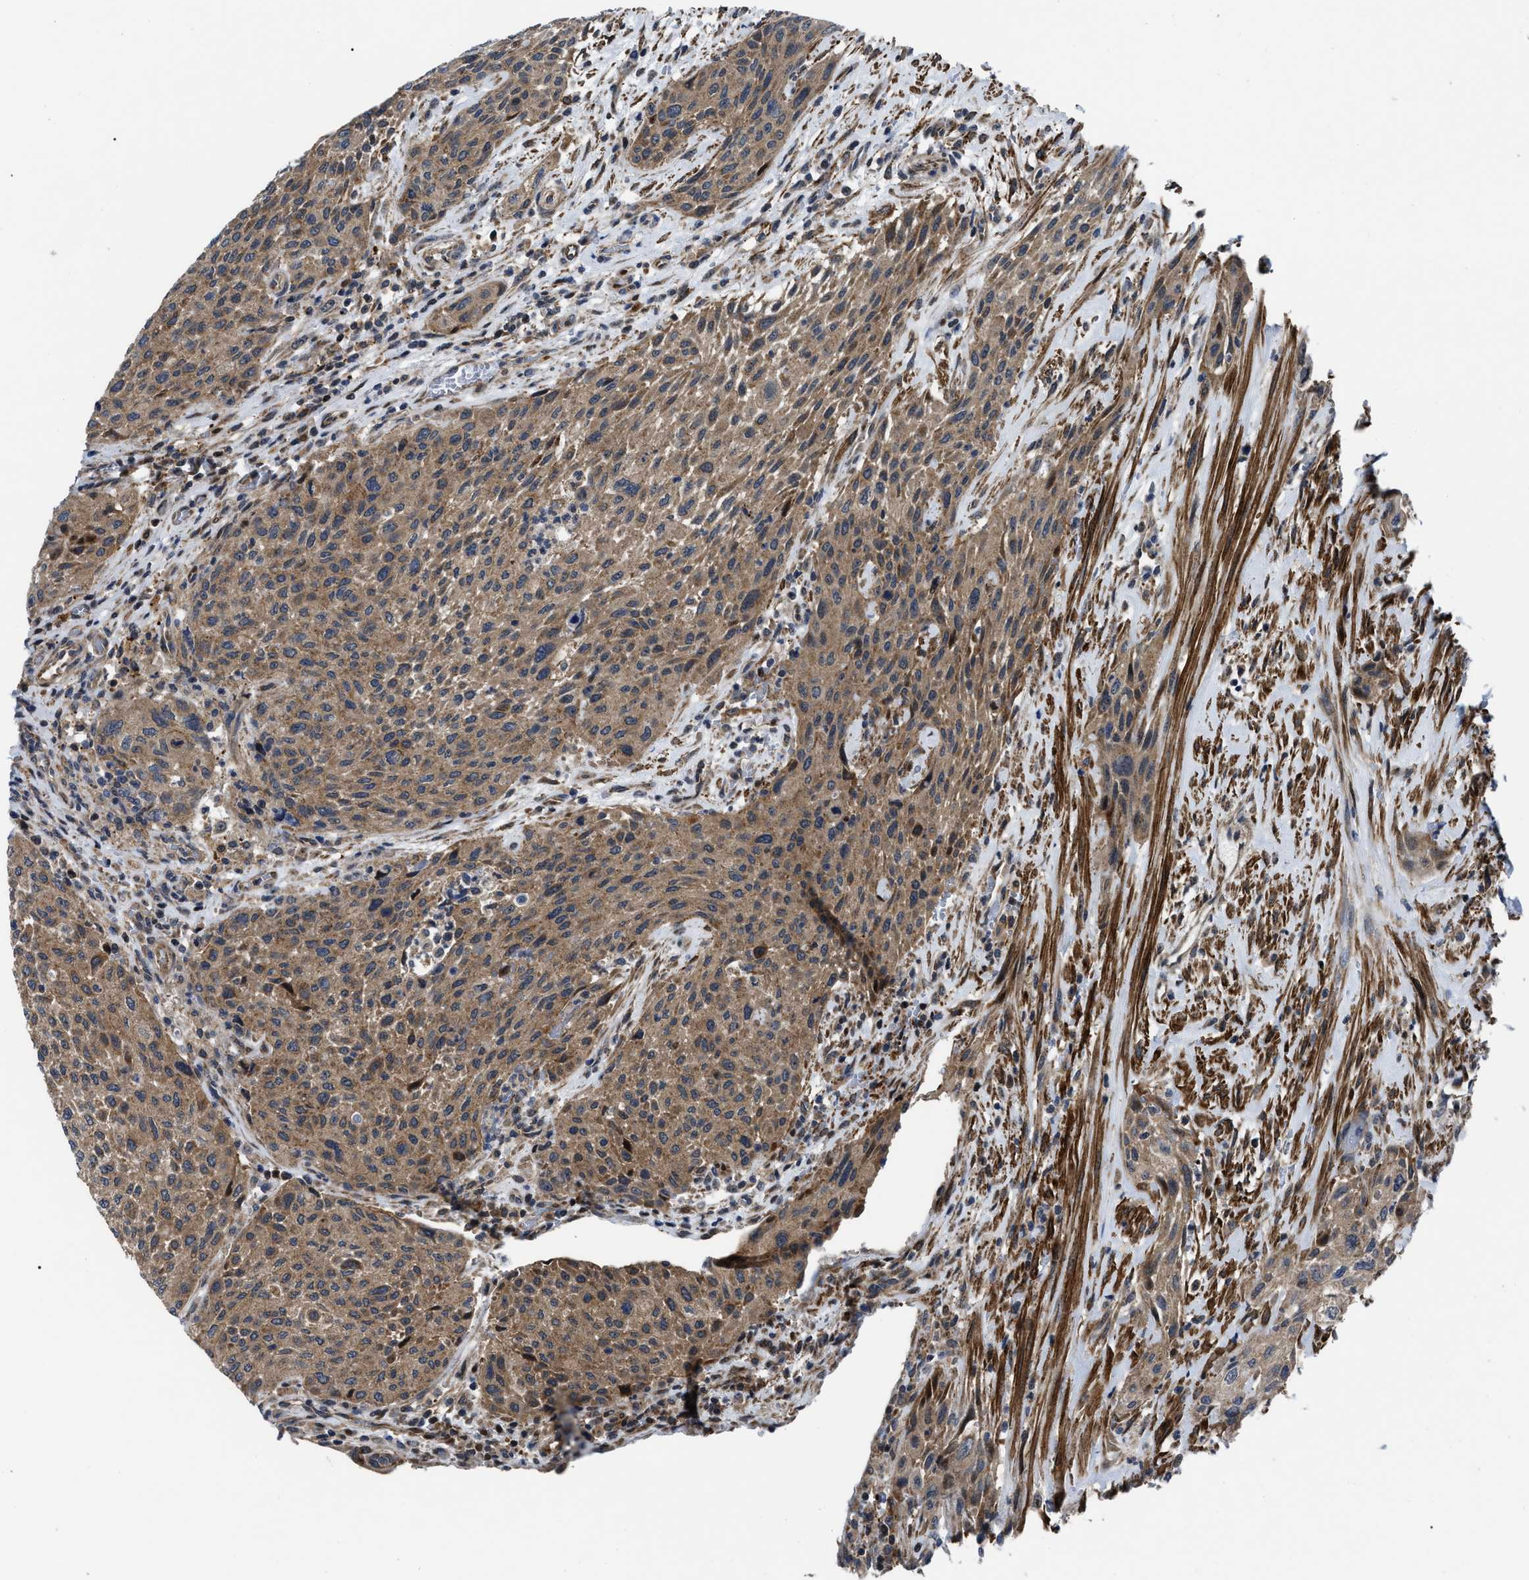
{"staining": {"intensity": "moderate", "quantity": ">75%", "location": "cytoplasmic/membranous"}, "tissue": "urothelial cancer", "cell_type": "Tumor cells", "image_type": "cancer", "snomed": [{"axis": "morphology", "description": "Urothelial carcinoma, Low grade"}, {"axis": "morphology", "description": "Urothelial carcinoma, High grade"}, {"axis": "topography", "description": "Urinary bladder"}], "caption": "Urothelial cancer stained for a protein reveals moderate cytoplasmic/membranous positivity in tumor cells.", "gene": "PPWD1", "patient": {"sex": "male", "age": 35}}